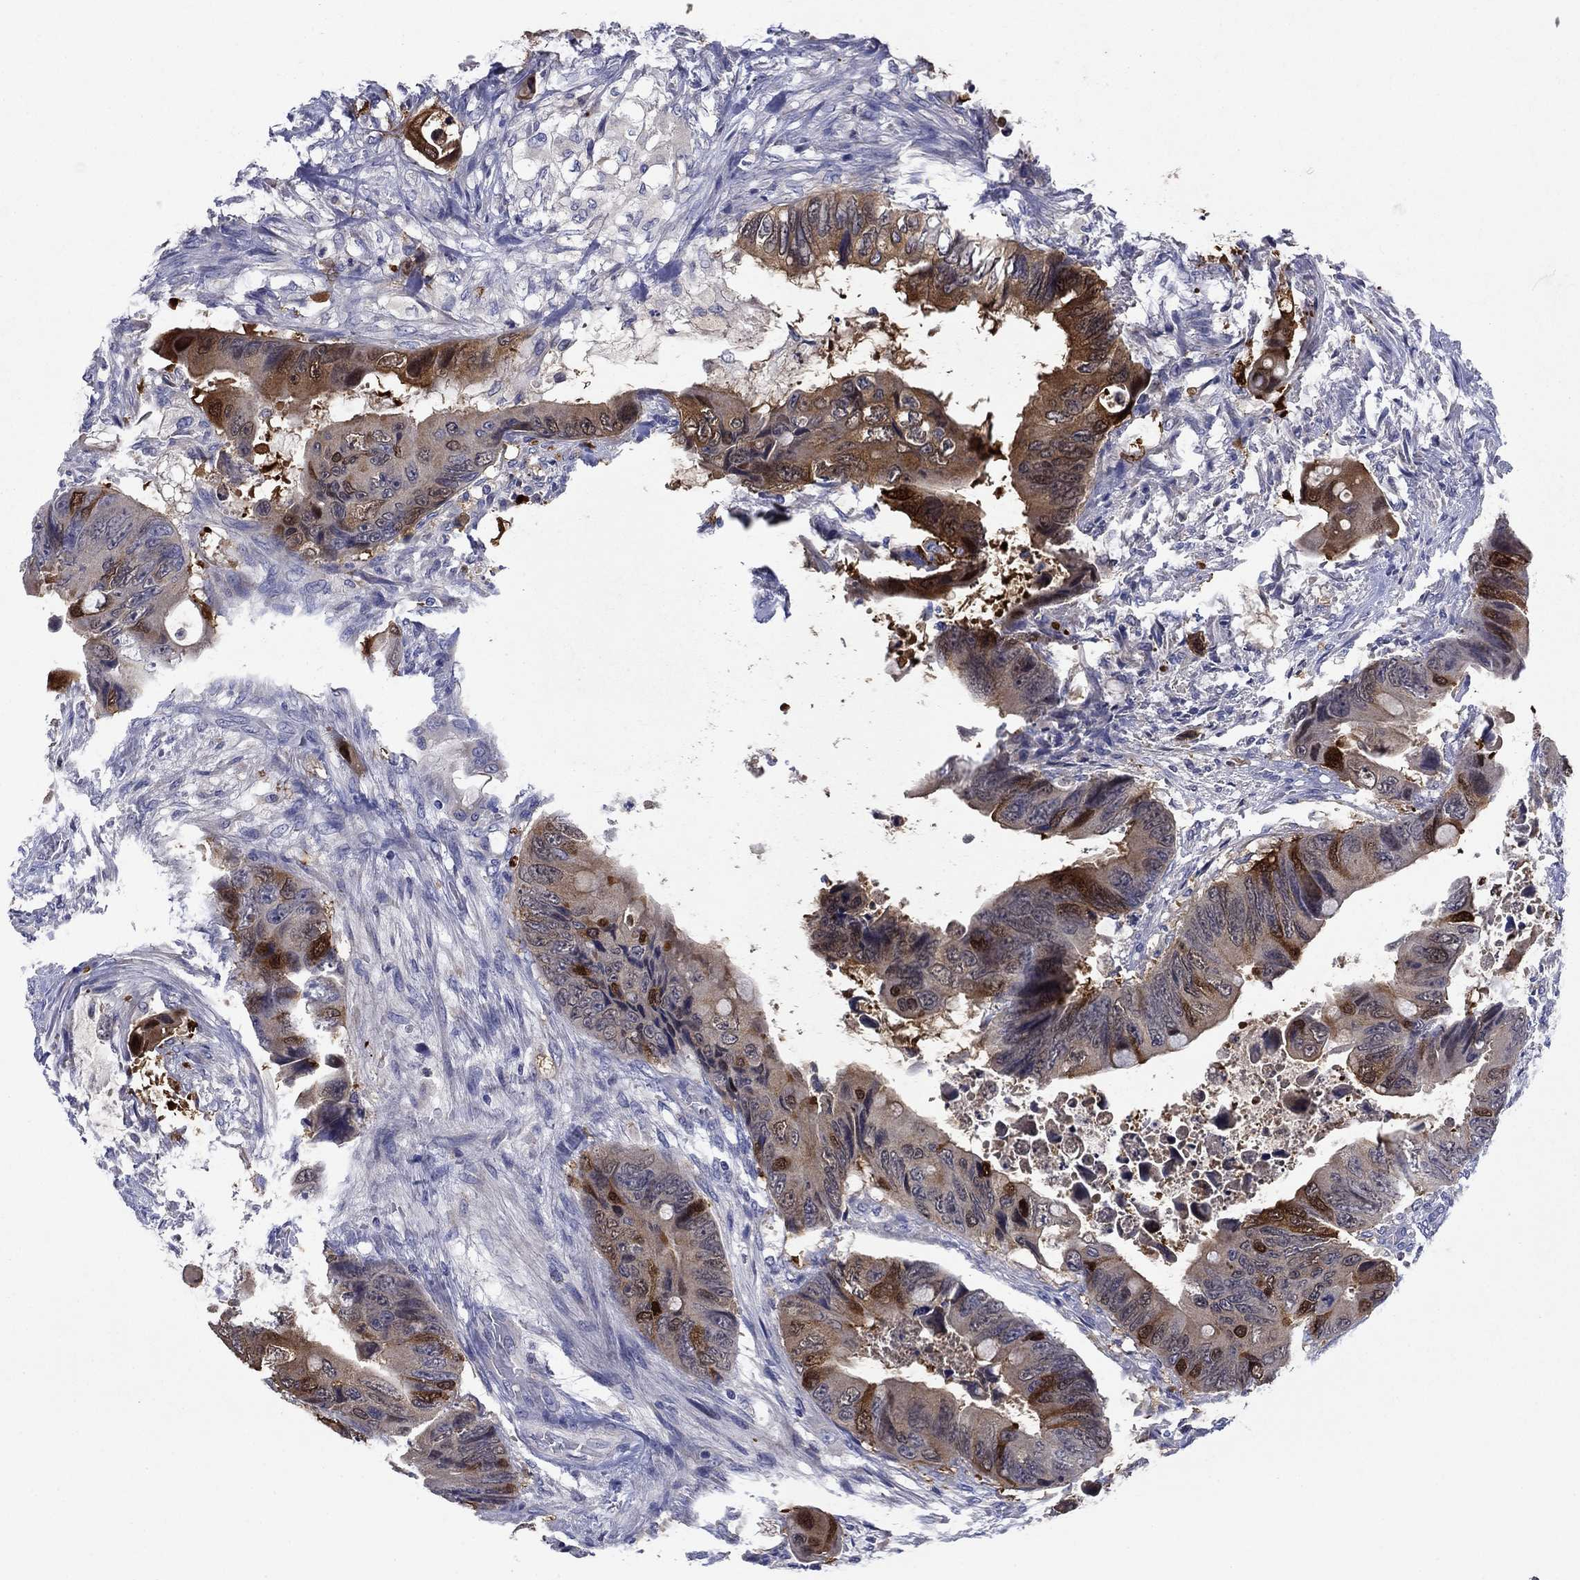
{"staining": {"intensity": "strong", "quantity": "25%-75%", "location": "cytoplasmic/membranous"}, "tissue": "colorectal cancer", "cell_type": "Tumor cells", "image_type": "cancer", "snomed": [{"axis": "morphology", "description": "Adenocarcinoma, NOS"}, {"axis": "topography", "description": "Rectum"}], "caption": "The image demonstrates immunohistochemical staining of colorectal adenocarcinoma. There is strong cytoplasmic/membranous expression is identified in approximately 25%-75% of tumor cells.", "gene": "SULT2B1", "patient": {"sex": "male", "age": 63}}